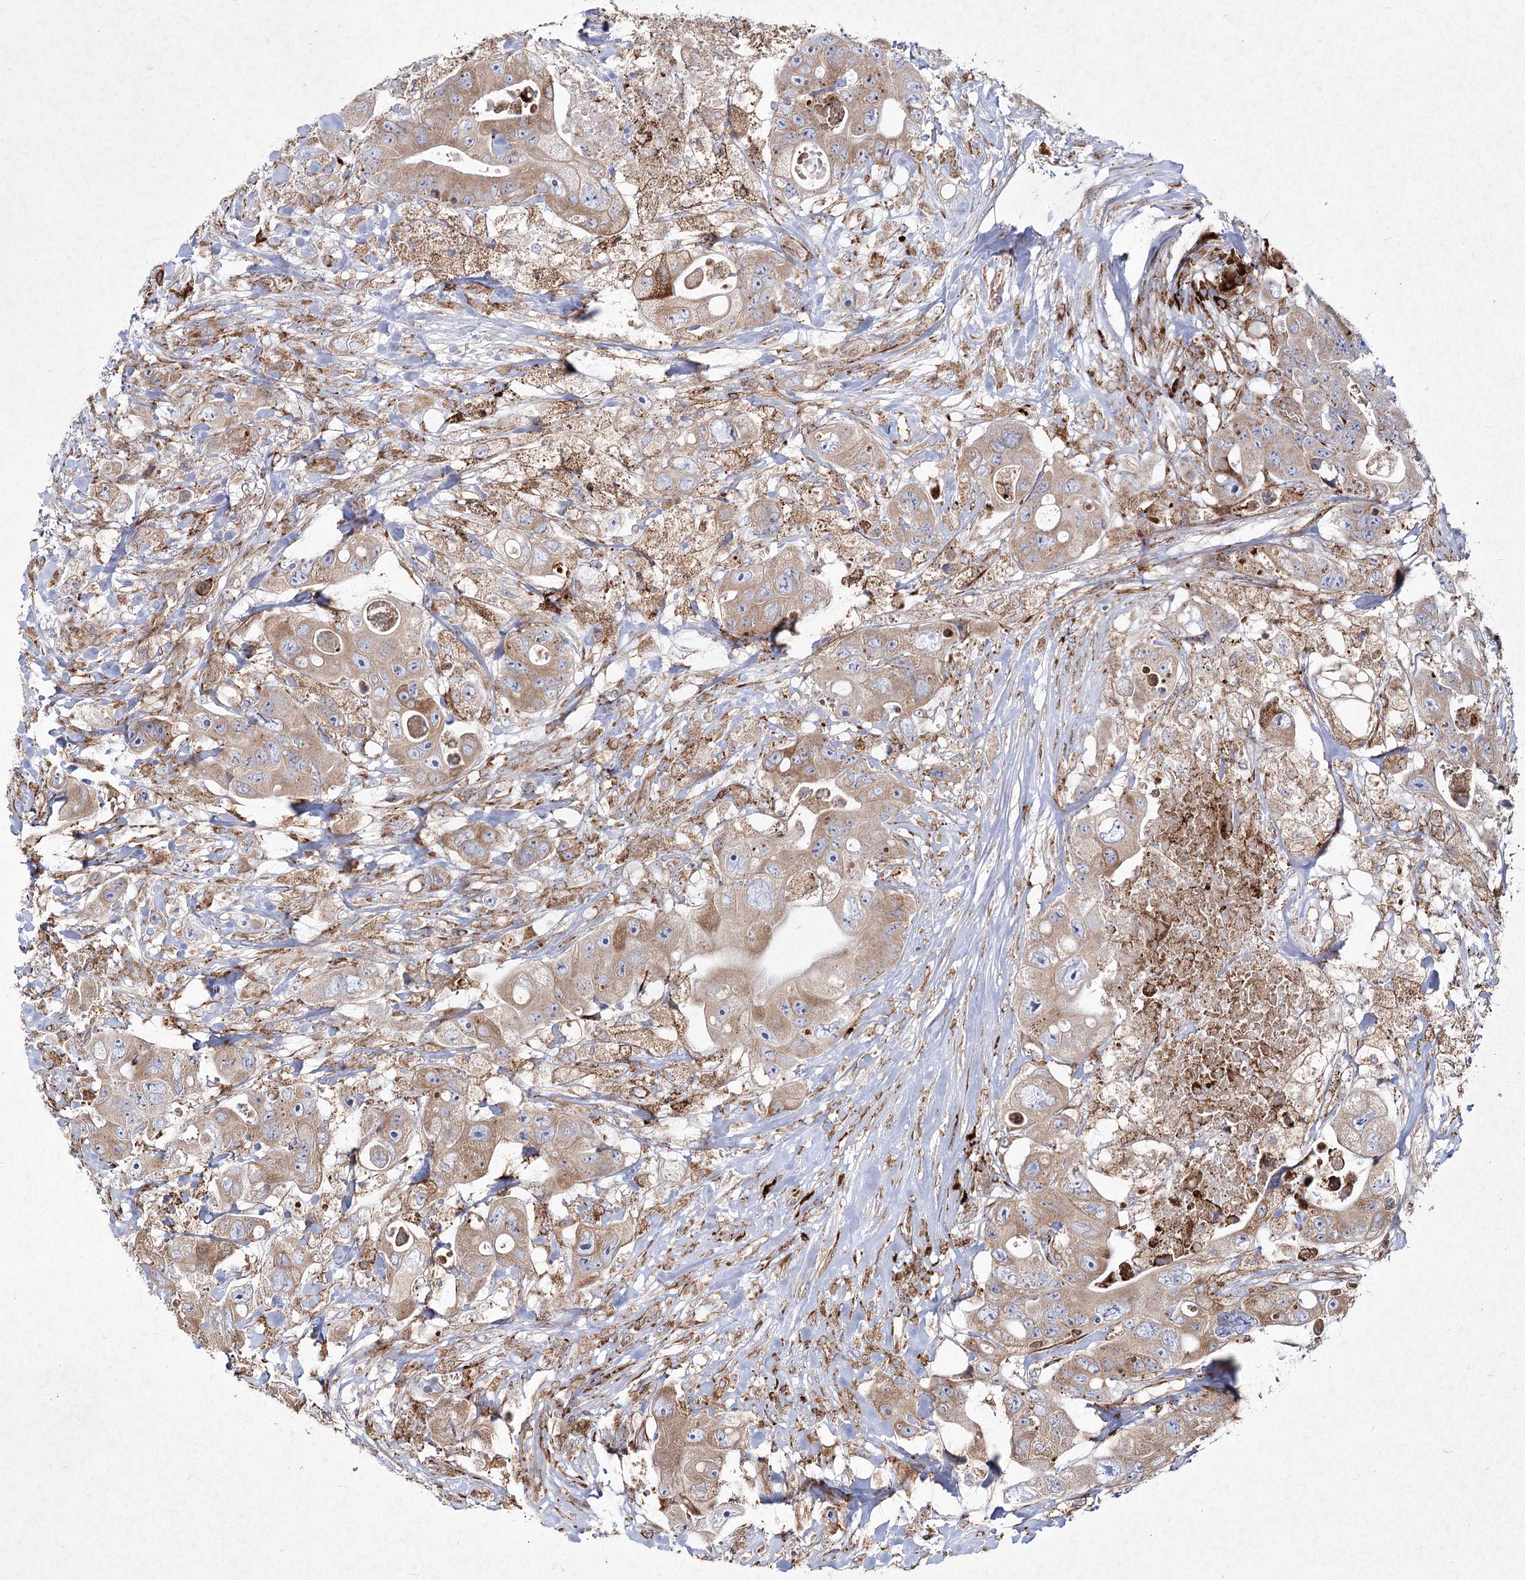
{"staining": {"intensity": "weak", "quantity": ">75%", "location": "cytoplasmic/membranous"}, "tissue": "colorectal cancer", "cell_type": "Tumor cells", "image_type": "cancer", "snomed": [{"axis": "morphology", "description": "Adenocarcinoma, NOS"}, {"axis": "topography", "description": "Colon"}], "caption": "Immunohistochemistry of adenocarcinoma (colorectal) exhibits low levels of weak cytoplasmic/membranous staining in about >75% of tumor cells. The protein of interest is shown in brown color, while the nuclei are stained blue.", "gene": "NHLRC2", "patient": {"sex": "female", "age": 46}}